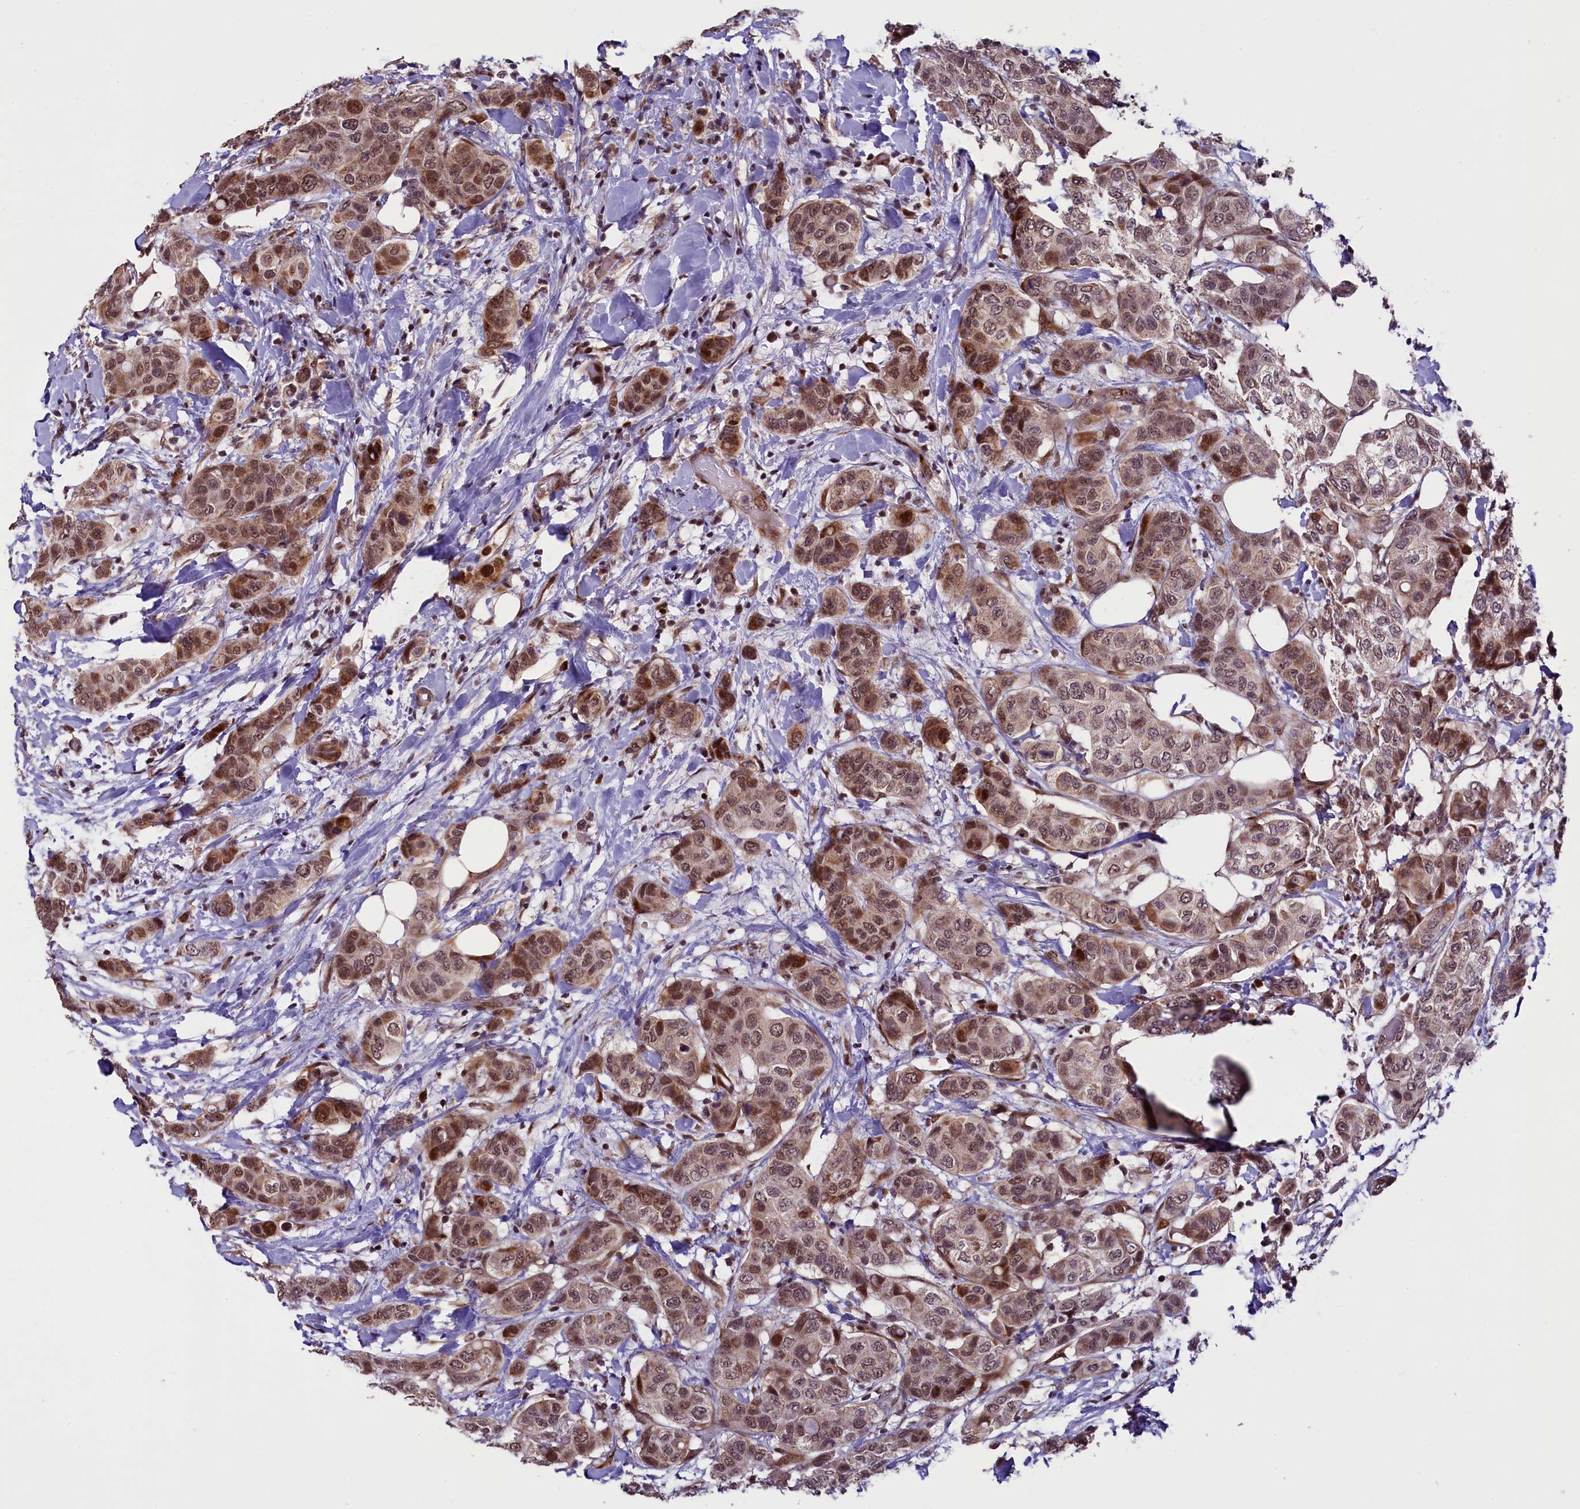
{"staining": {"intensity": "moderate", "quantity": ">75%", "location": "cytoplasmic/membranous,nuclear"}, "tissue": "breast cancer", "cell_type": "Tumor cells", "image_type": "cancer", "snomed": [{"axis": "morphology", "description": "Lobular carcinoma"}, {"axis": "topography", "description": "Breast"}], "caption": "This photomicrograph shows IHC staining of human breast cancer (lobular carcinoma), with medium moderate cytoplasmic/membranous and nuclear staining in approximately >75% of tumor cells.", "gene": "RPUSD2", "patient": {"sex": "female", "age": 51}}